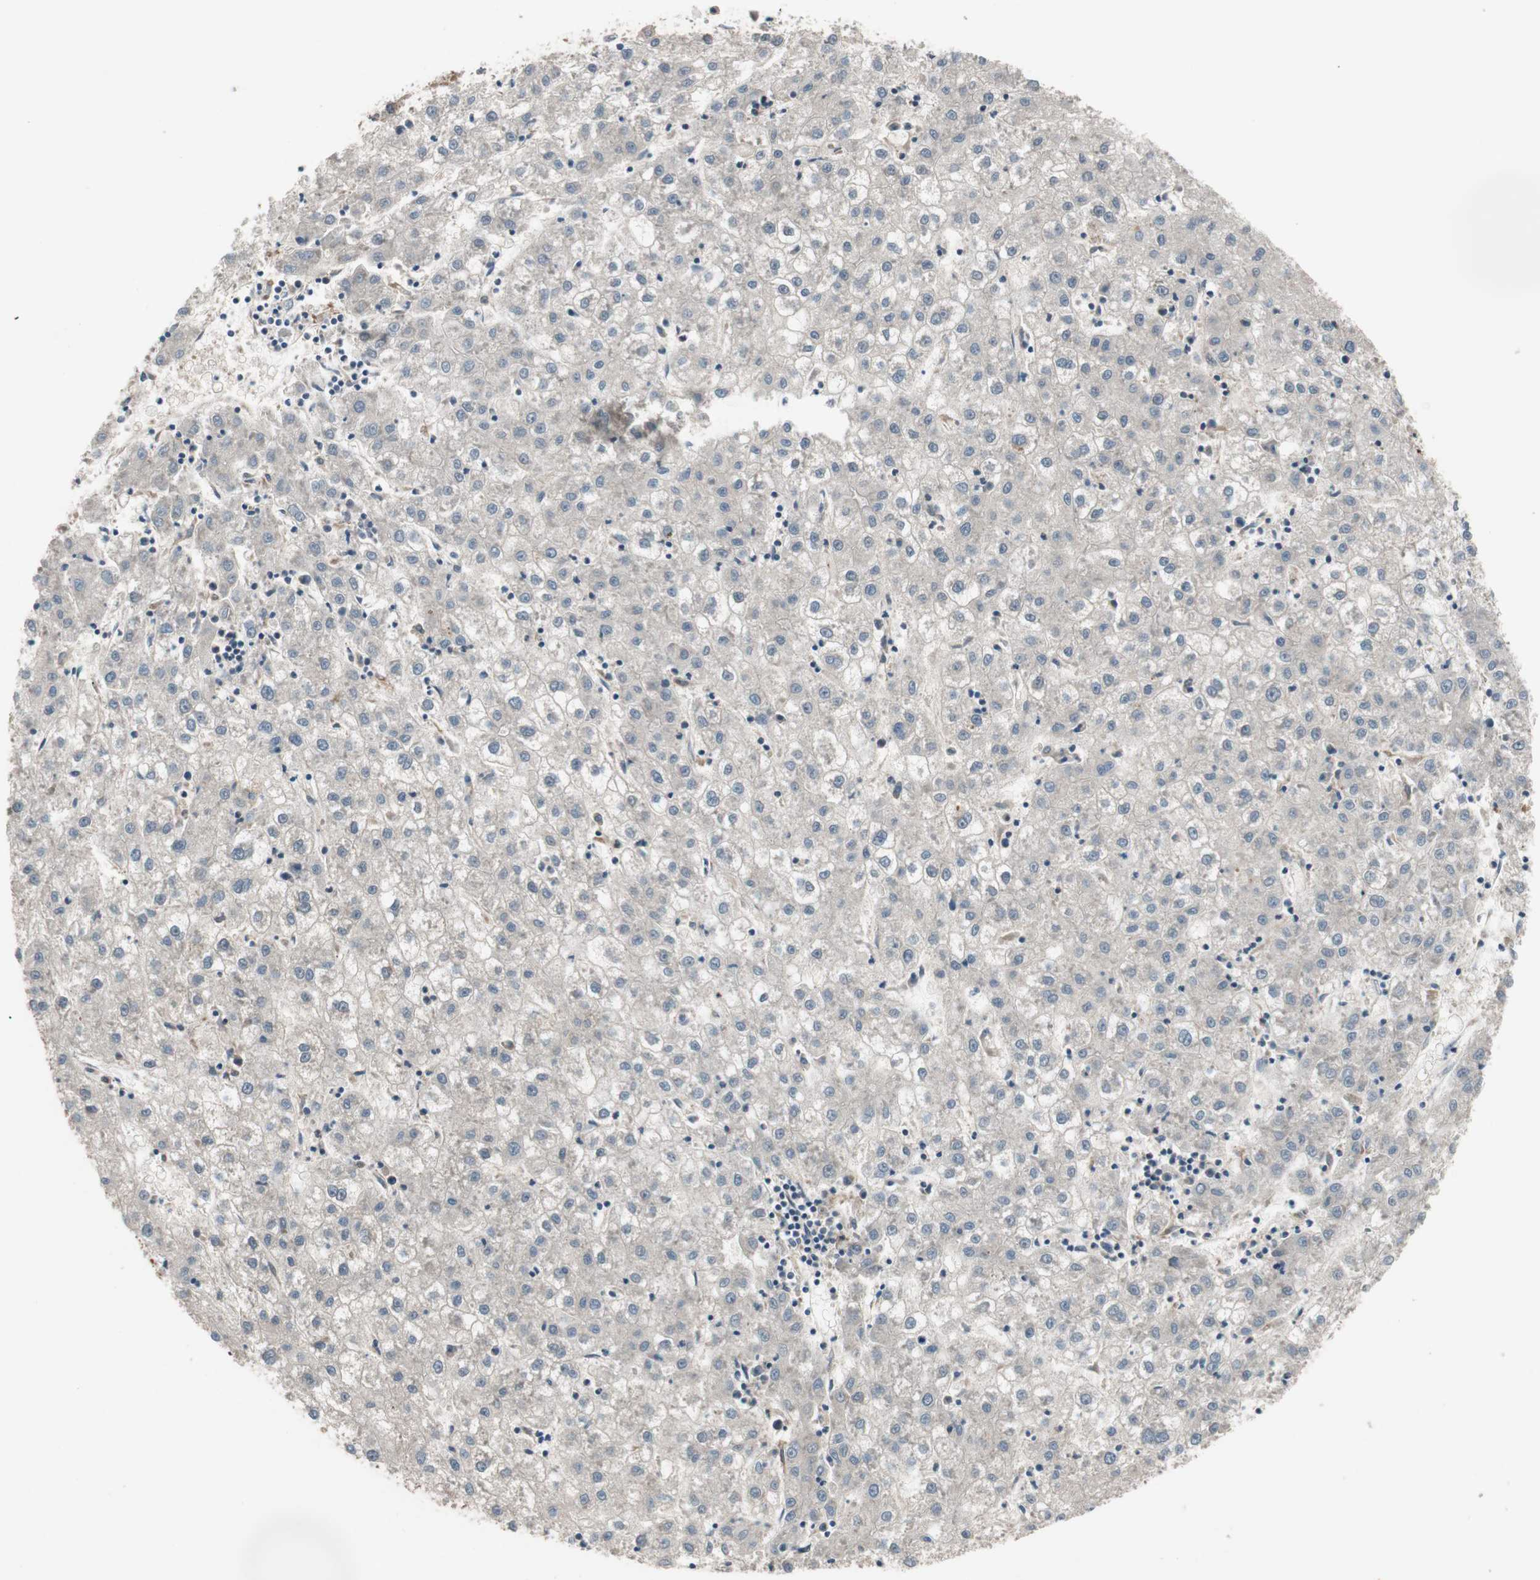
{"staining": {"intensity": "negative", "quantity": "none", "location": "none"}, "tissue": "liver cancer", "cell_type": "Tumor cells", "image_type": "cancer", "snomed": [{"axis": "morphology", "description": "Carcinoma, Hepatocellular, NOS"}, {"axis": "topography", "description": "Liver"}], "caption": "Immunohistochemical staining of human hepatocellular carcinoma (liver) displays no significant expression in tumor cells.", "gene": "ATP6AP2", "patient": {"sex": "male", "age": 72}}